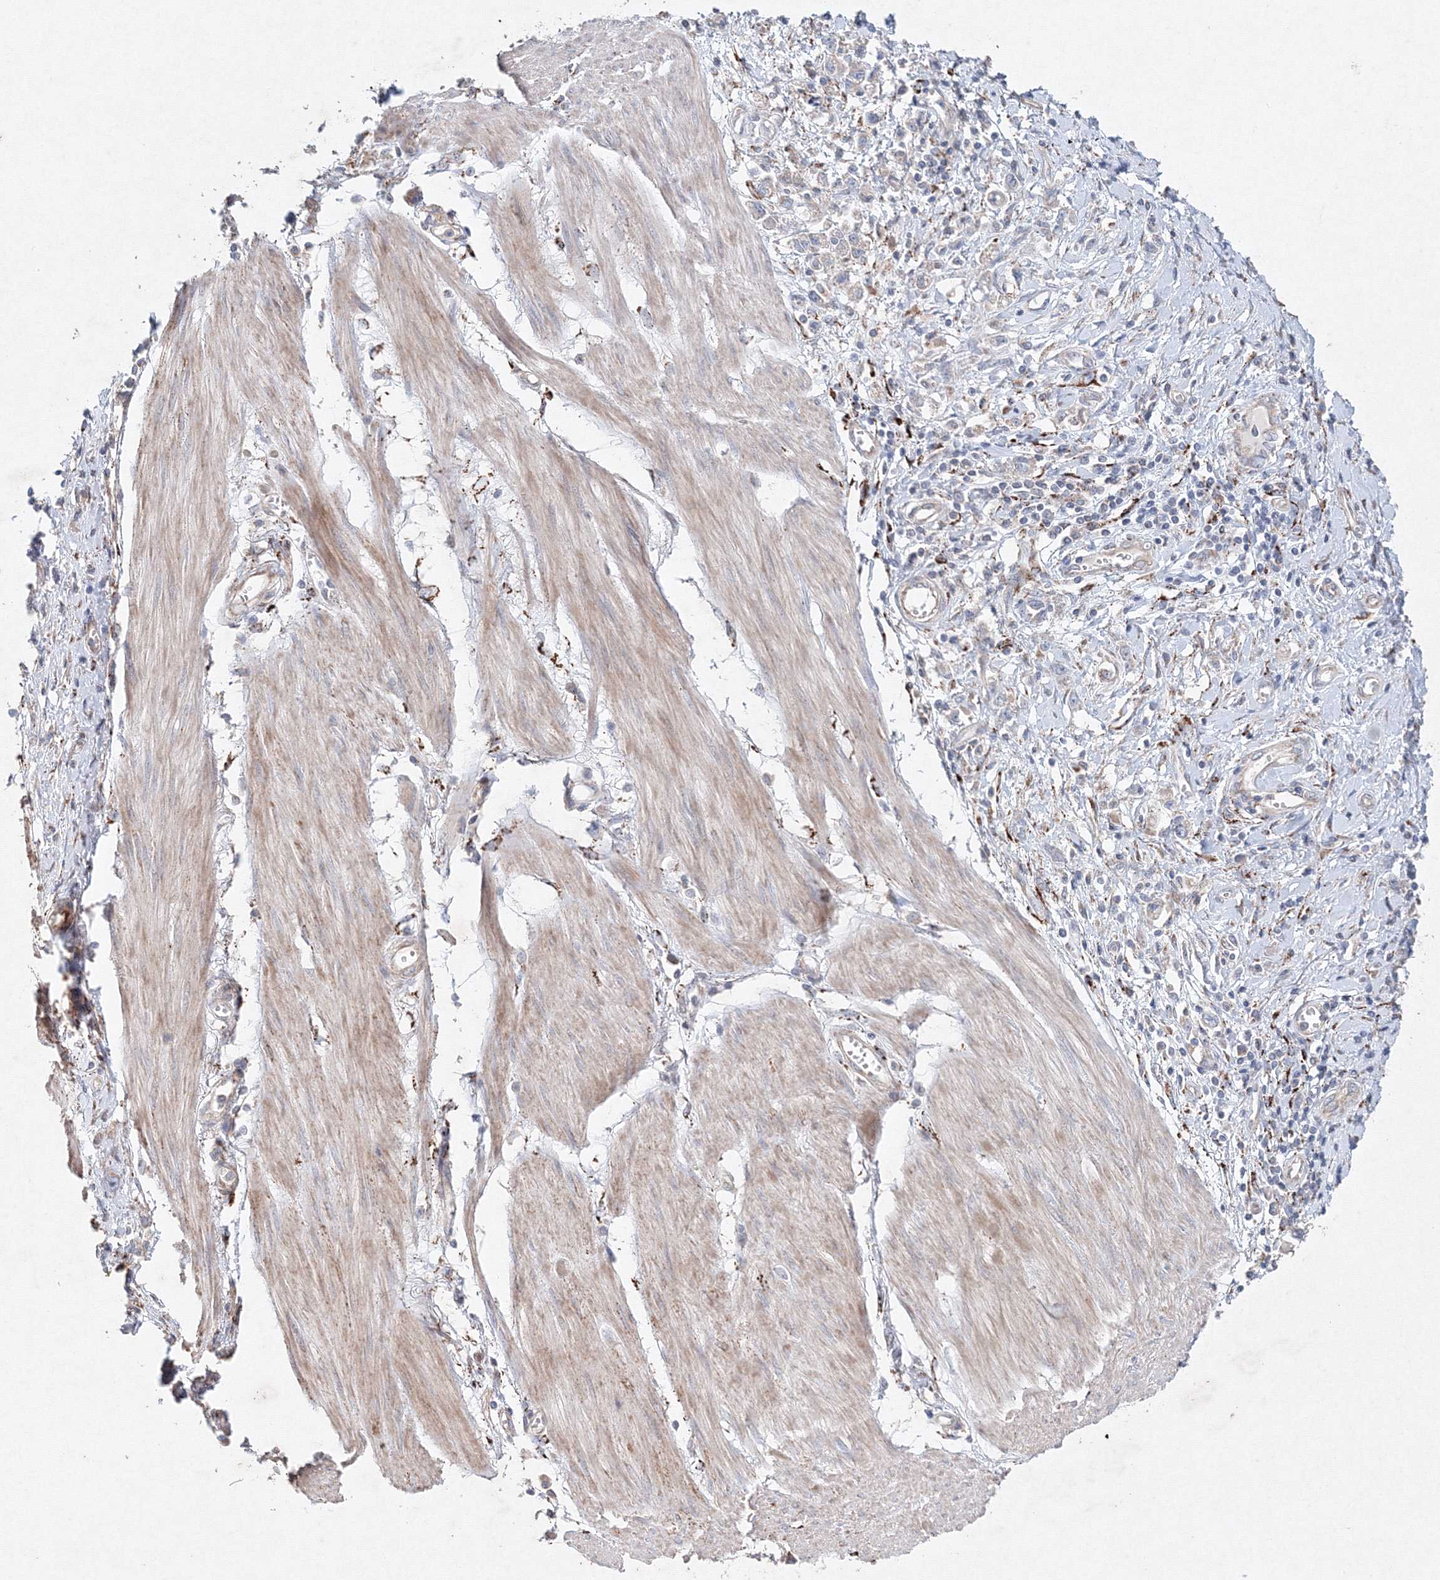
{"staining": {"intensity": "negative", "quantity": "none", "location": "none"}, "tissue": "stomach cancer", "cell_type": "Tumor cells", "image_type": "cancer", "snomed": [{"axis": "morphology", "description": "Adenocarcinoma, NOS"}, {"axis": "topography", "description": "Stomach"}], "caption": "Tumor cells are negative for protein expression in human adenocarcinoma (stomach). (DAB immunohistochemistry (IHC) visualized using brightfield microscopy, high magnification).", "gene": "WDR49", "patient": {"sex": "female", "age": 76}}